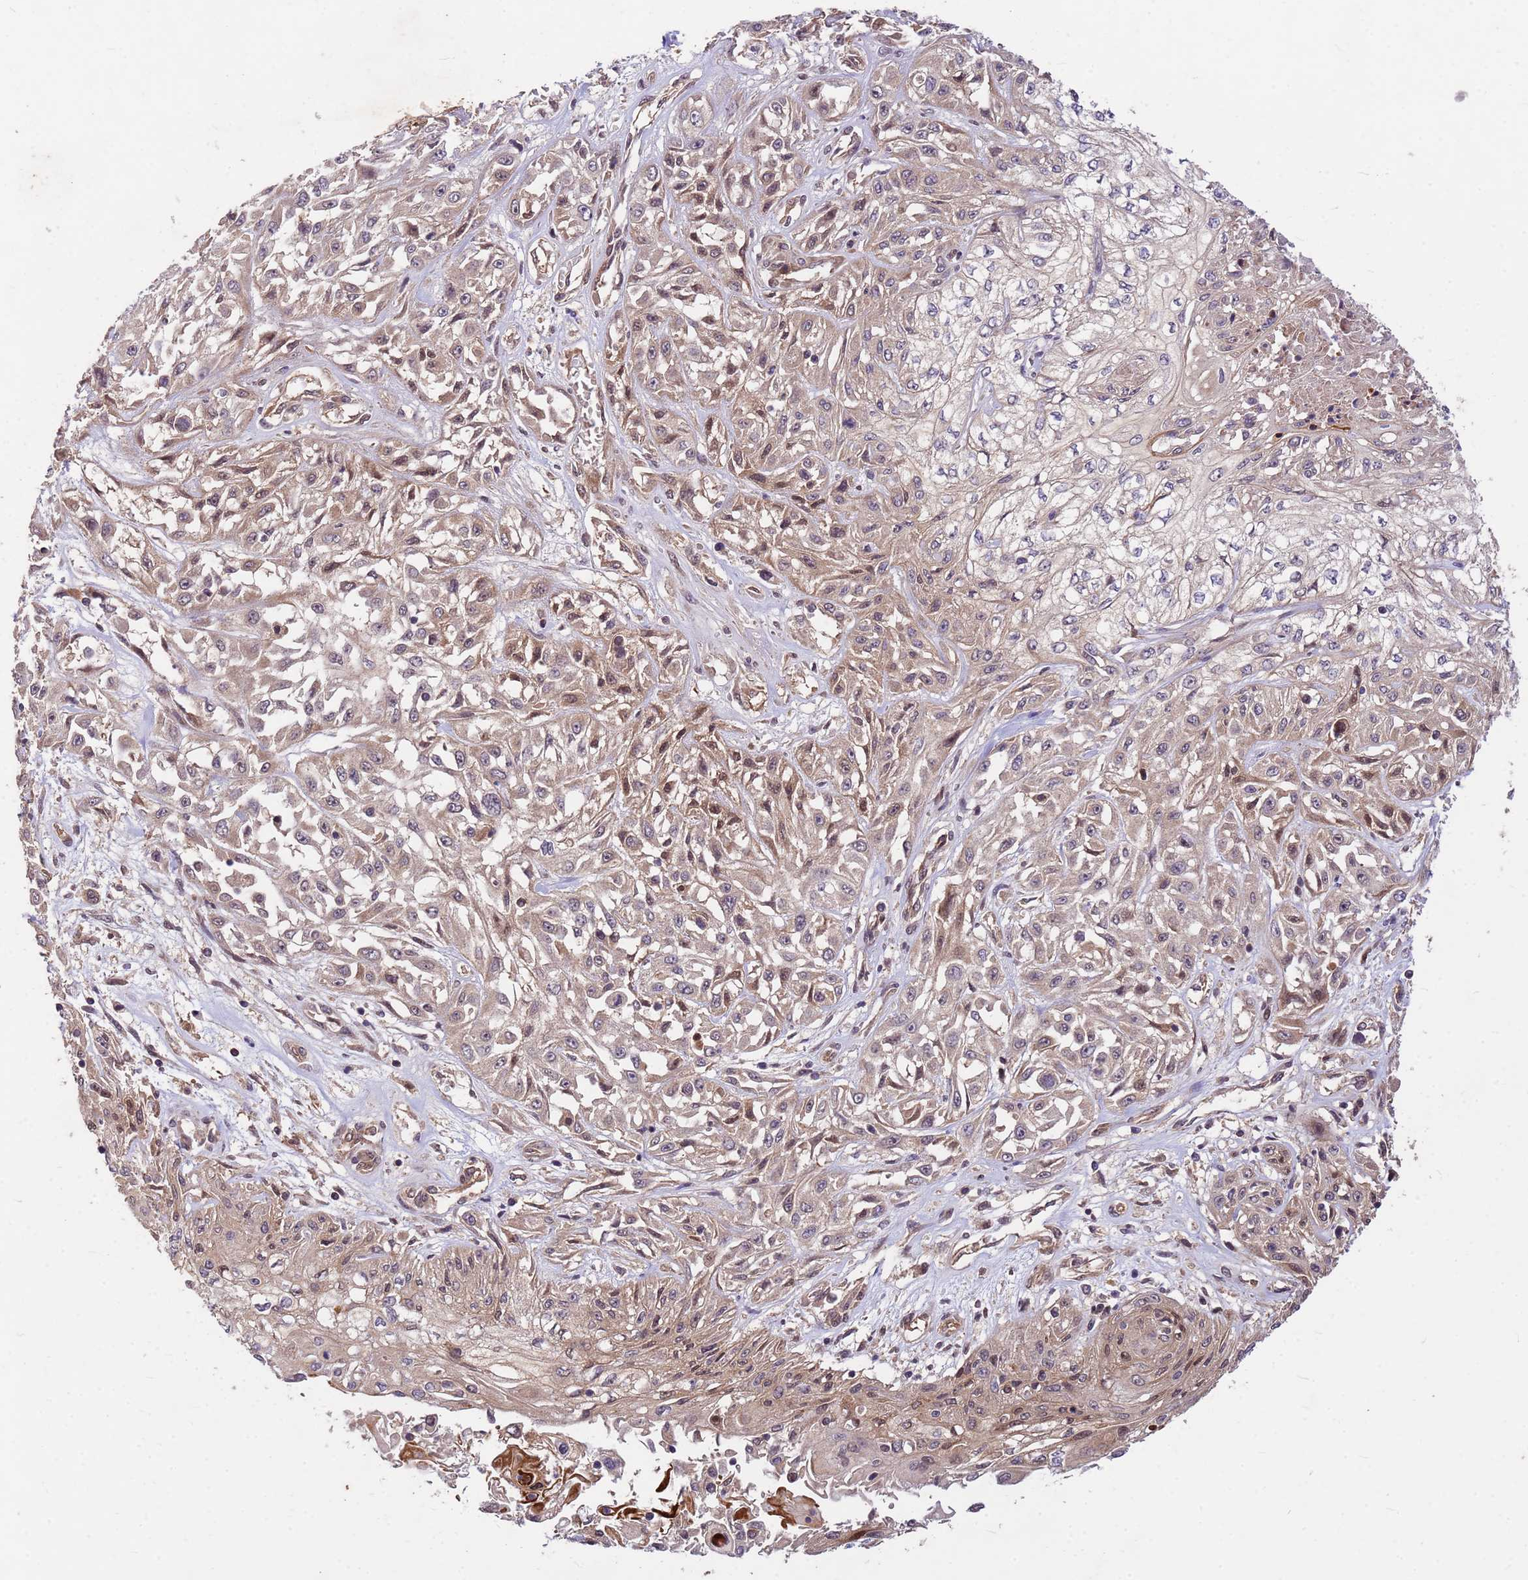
{"staining": {"intensity": "weak", "quantity": "25%-75%", "location": "cytoplasmic/membranous"}, "tissue": "skin cancer", "cell_type": "Tumor cells", "image_type": "cancer", "snomed": [{"axis": "morphology", "description": "Squamous cell carcinoma, NOS"}, {"axis": "morphology", "description": "Squamous cell carcinoma, metastatic, NOS"}, {"axis": "topography", "description": "Skin"}, {"axis": "topography", "description": "Lymph node"}], "caption": "Human squamous cell carcinoma (skin) stained with a protein marker shows weak staining in tumor cells.", "gene": "PPP2CB", "patient": {"sex": "male", "age": 75}}